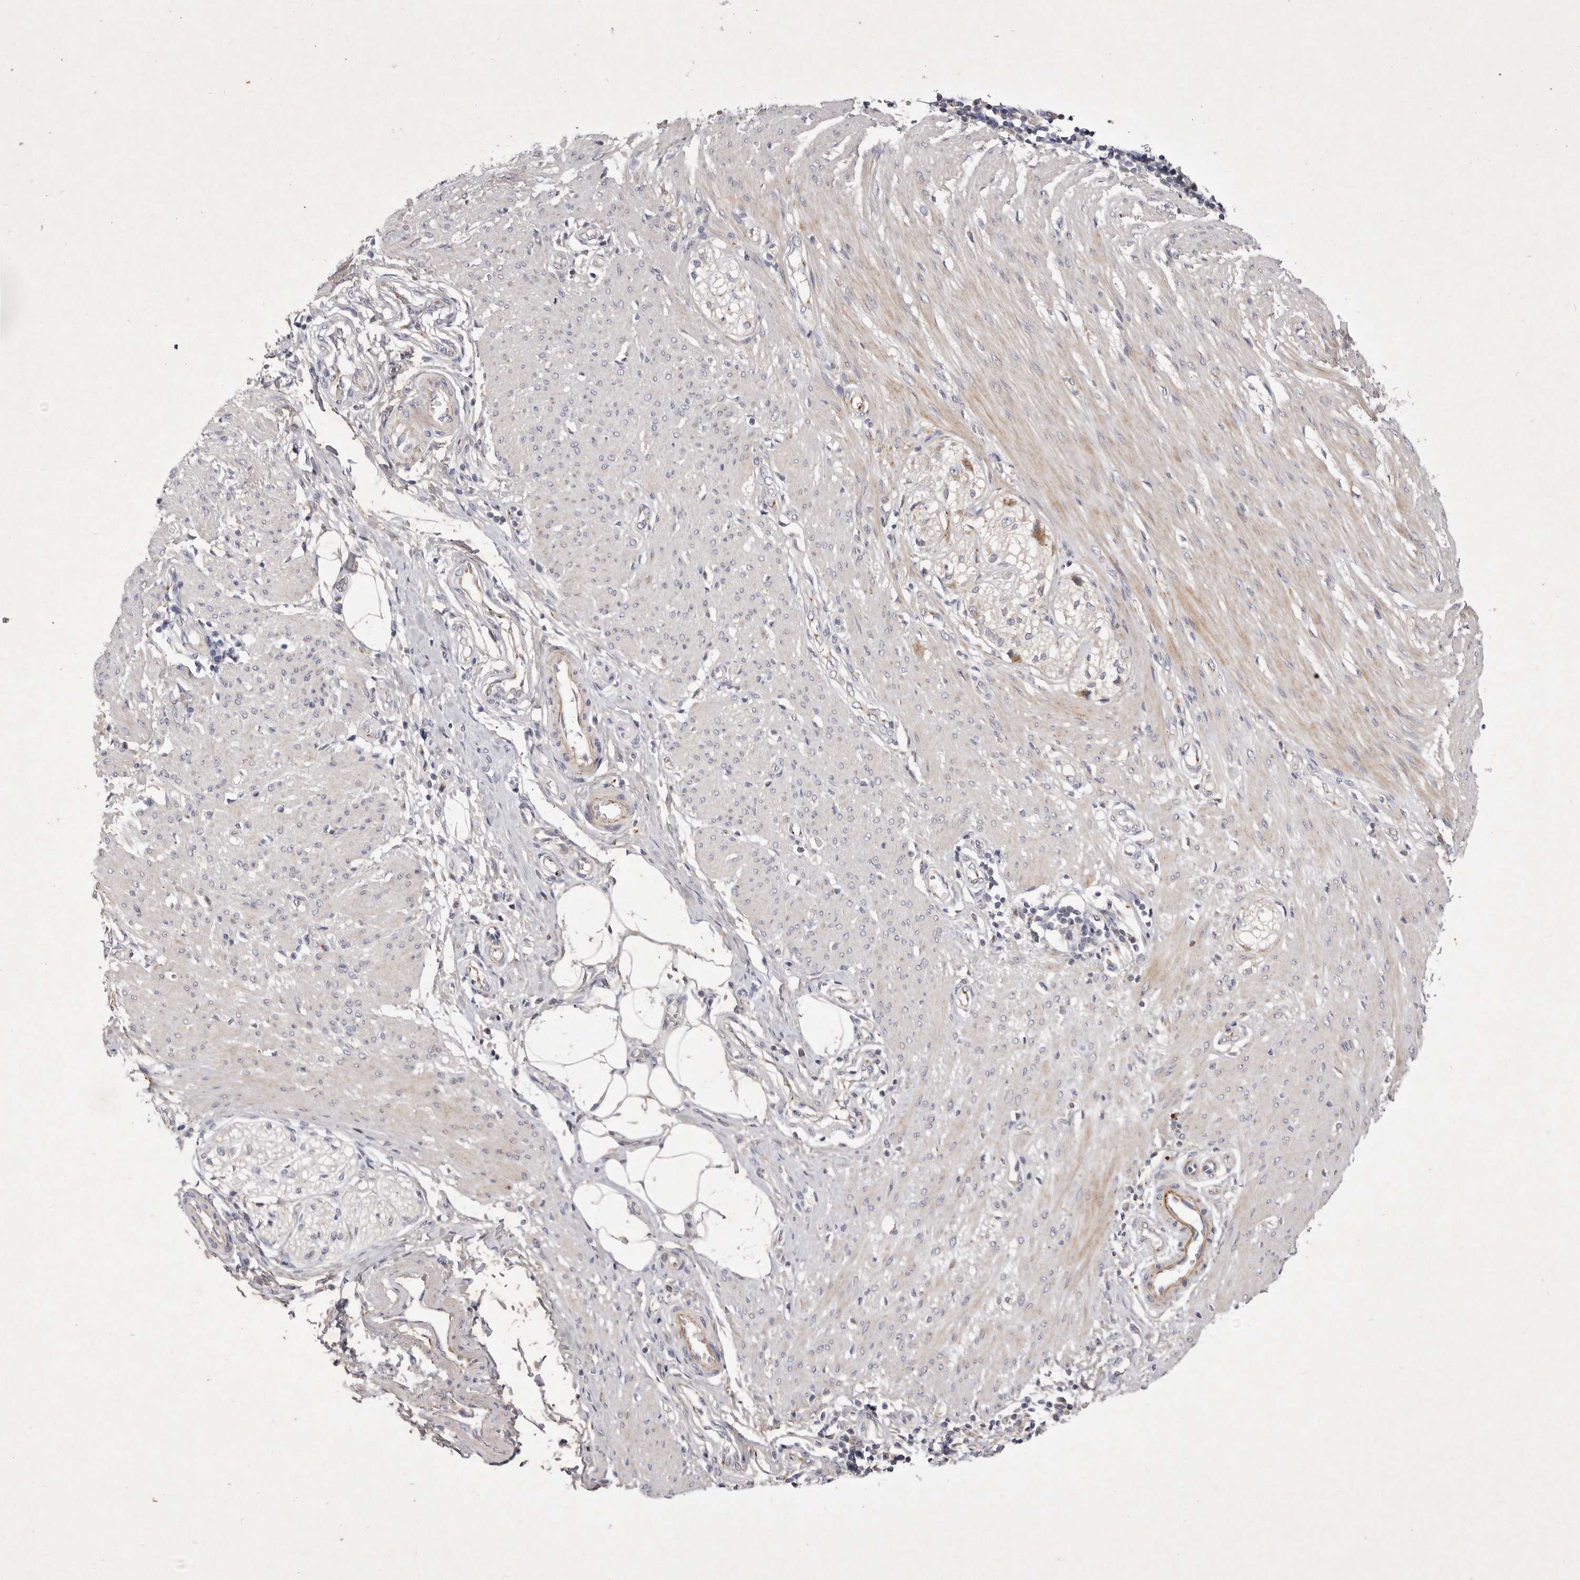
{"staining": {"intensity": "weak", "quantity": ">75%", "location": "cytoplasmic/membranous"}, "tissue": "smooth muscle", "cell_type": "Smooth muscle cells", "image_type": "normal", "snomed": [{"axis": "morphology", "description": "Normal tissue, NOS"}, {"axis": "morphology", "description": "Adenocarcinoma, NOS"}, {"axis": "topography", "description": "Colon"}, {"axis": "topography", "description": "Peripheral nerve tissue"}], "caption": "A histopathology image of smooth muscle stained for a protein displays weak cytoplasmic/membranous brown staining in smooth muscle cells.", "gene": "USP24", "patient": {"sex": "male", "age": 14}}